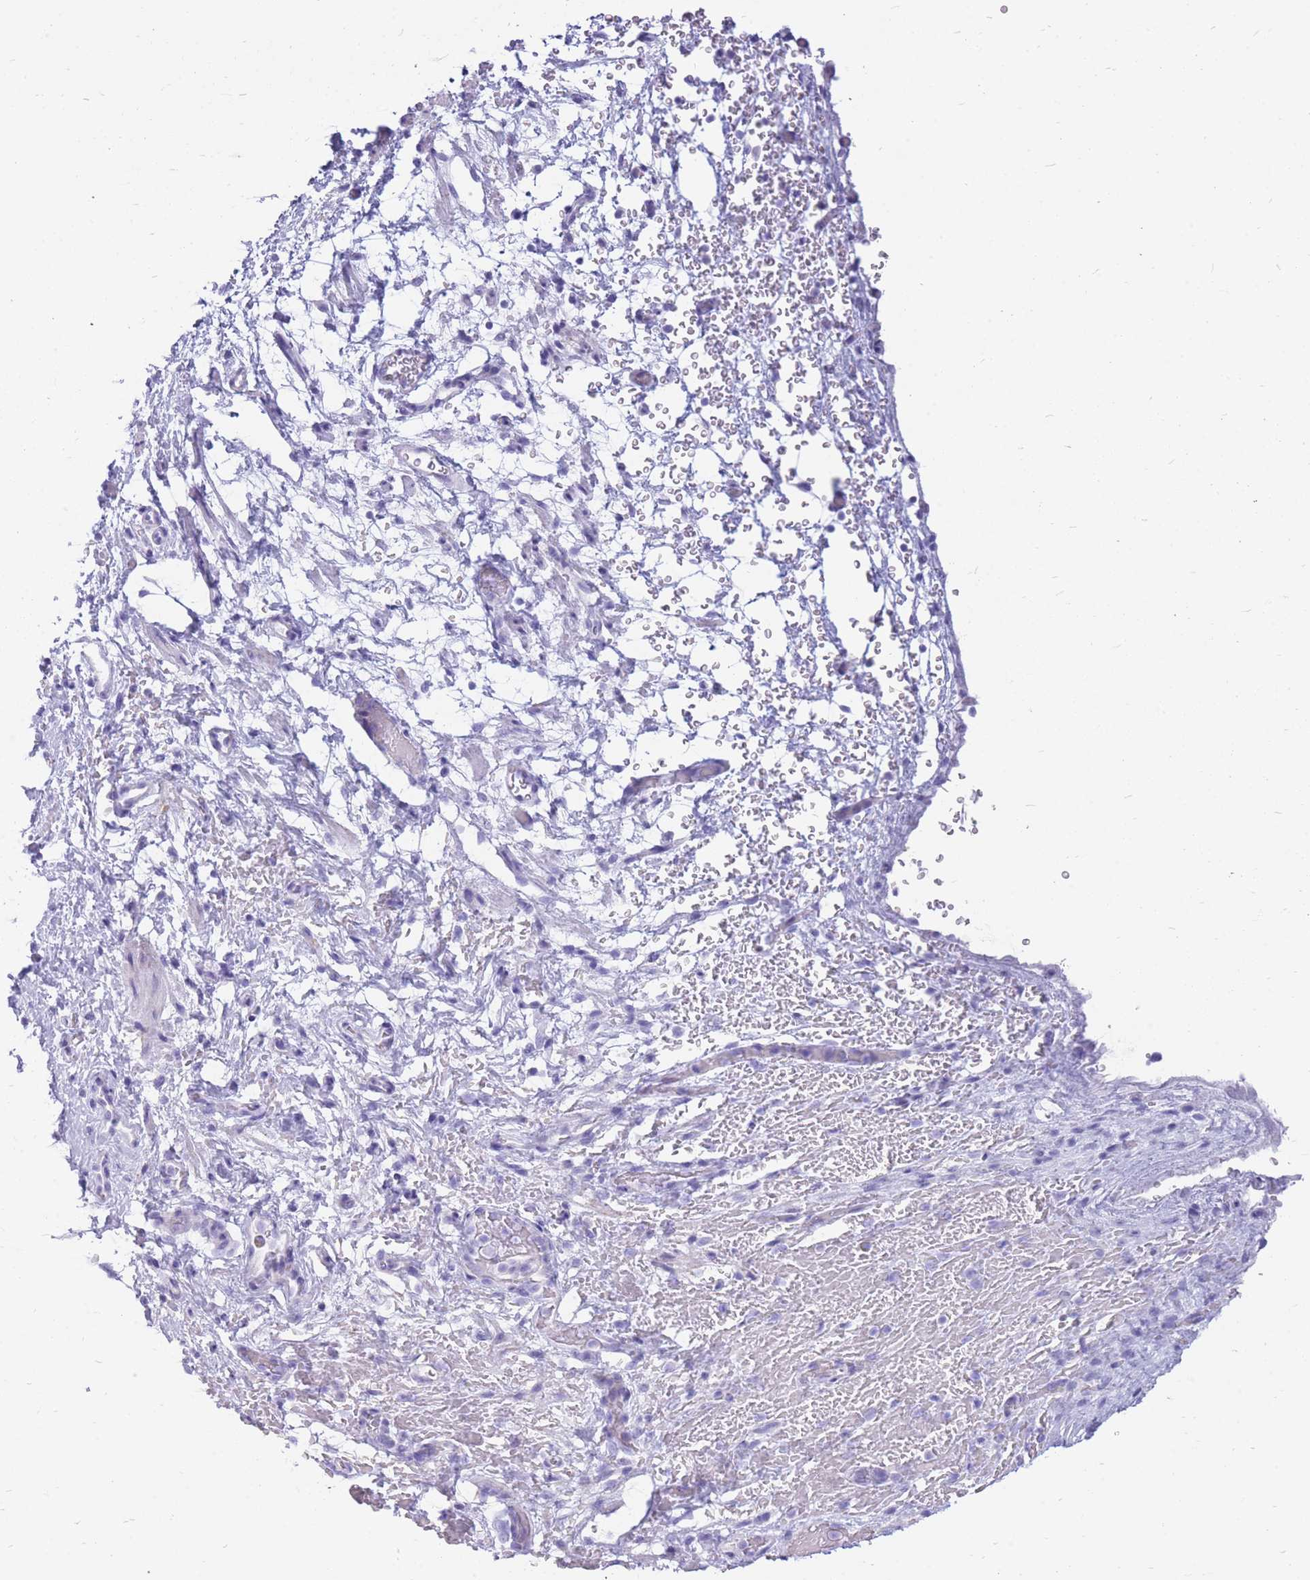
{"staining": {"intensity": "negative", "quantity": "none", "location": "none"}, "tissue": "smooth muscle", "cell_type": "Smooth muscle cells", "image_type": "normal", "snomed": [{"axis": "morphology", "description": "Normal tissue, NOS"}, {"axis": "topography", "description": "Smooth muscle"}, {"axis": "topography", "description": "Peripheral nerve tissue"}], "caption": "There is no significant staining in smooth muscle cells of smooth muscle. (DAB (3,3'-diaminobenzidine) IHC visualized using brightfield microscopy, high magnification).", "gene": "CYP21A2", "patient": {"sex": "male", "age": 69}}